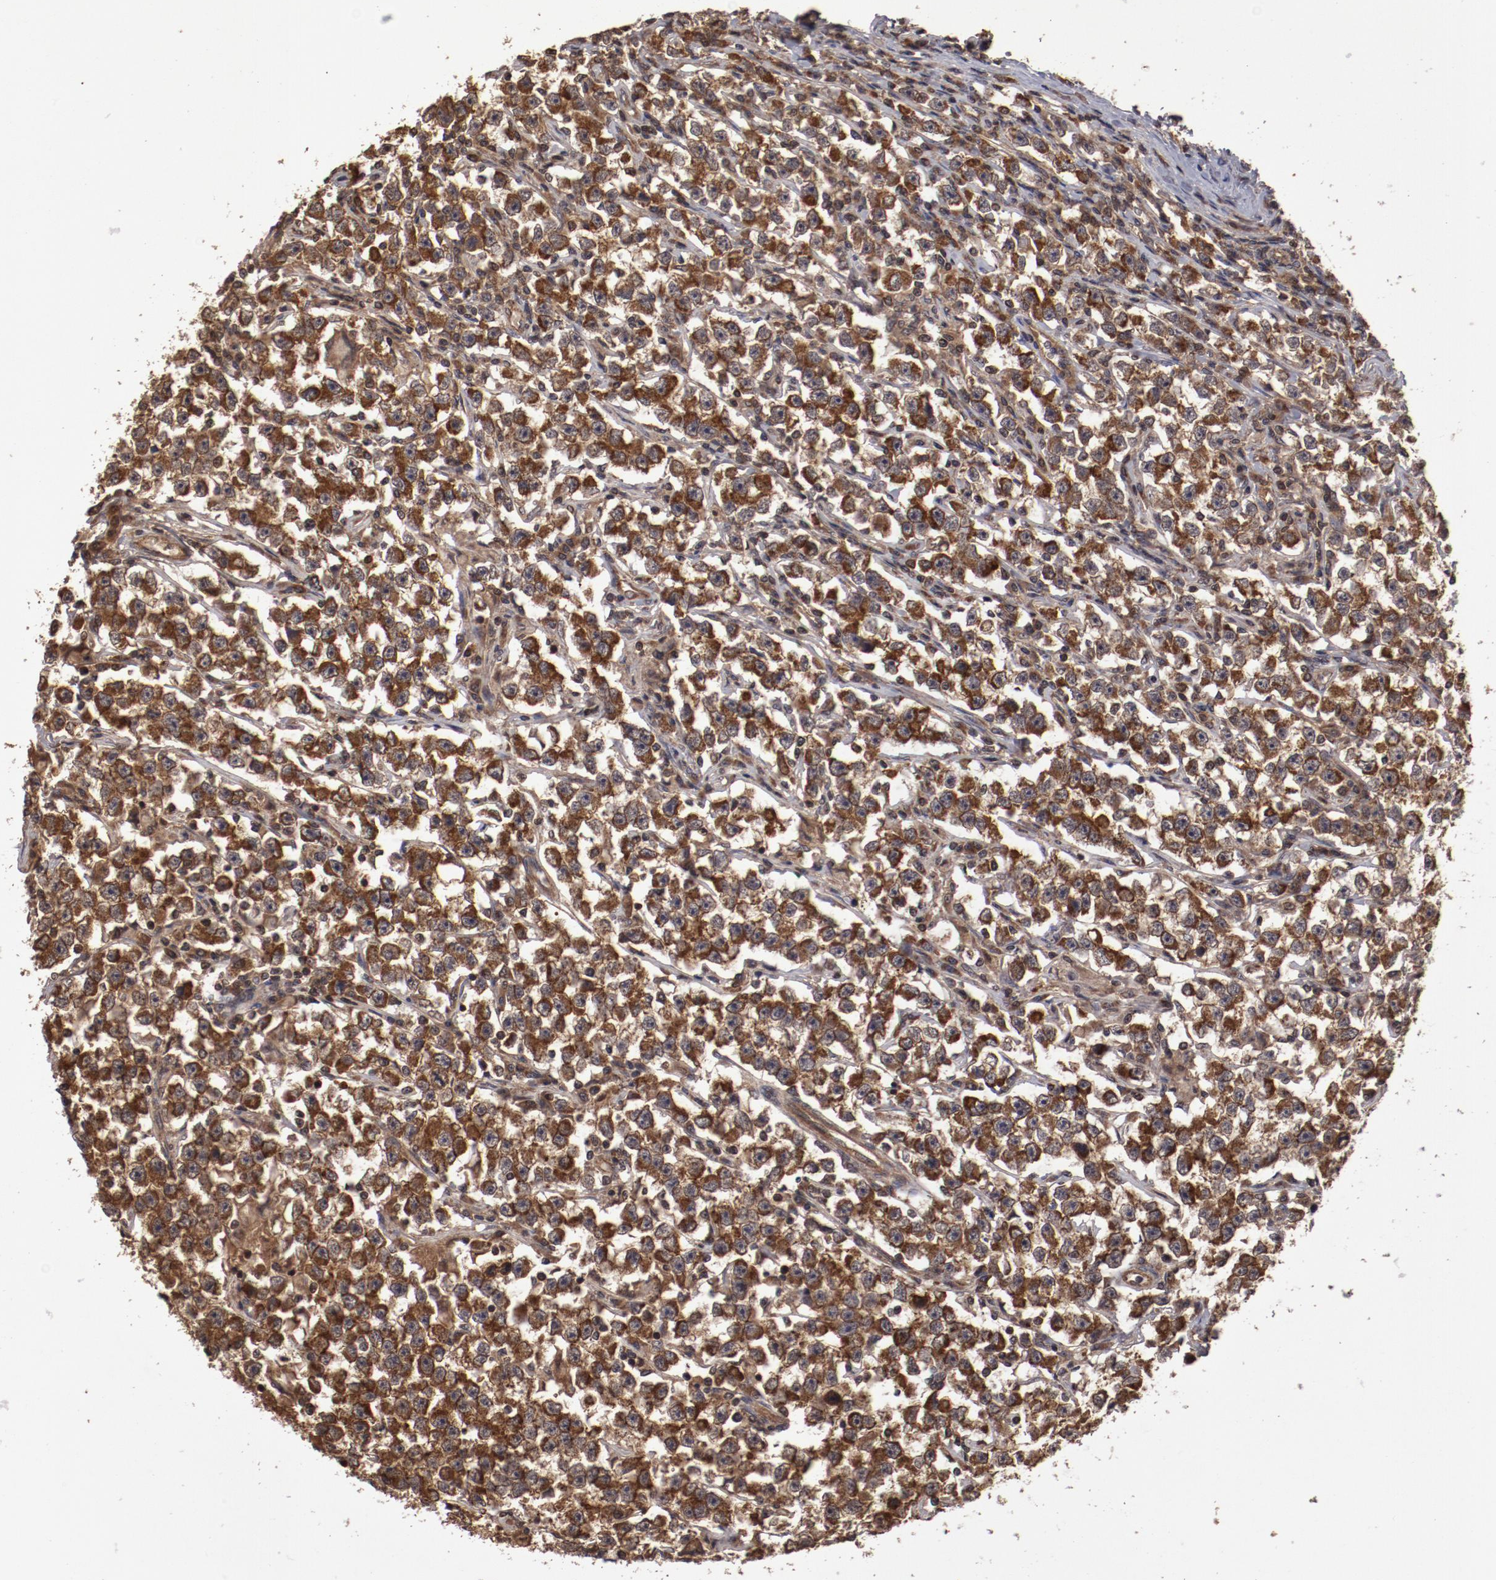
{"staining": {"intensity": "moderate", "quantity": ">75%", "location": "cytoplasmic/membranous"}, "tissue": "testis cancer", "cell_type": "Tumor cells", "image_type": "cancer", "snomed": [{"axis": "morphology", "description": "Seminoma, NOS"}, {"axis": "topography", "description": "Testis"}], "caption": "Protein staining of testis cancer tissue demonstrates moderate cytoplasmic/membranous positivity in approximately >75% of tumor cells. The staining was performed using DAB (3,3'-diaminobenzidine) to visualize the protein expression in brown, while the nuclei were stained in blue with hematoxylin (Magnification: 20x).", "gene": "RPS6KA6", "patient": {"sex": "male", "age": 33}}